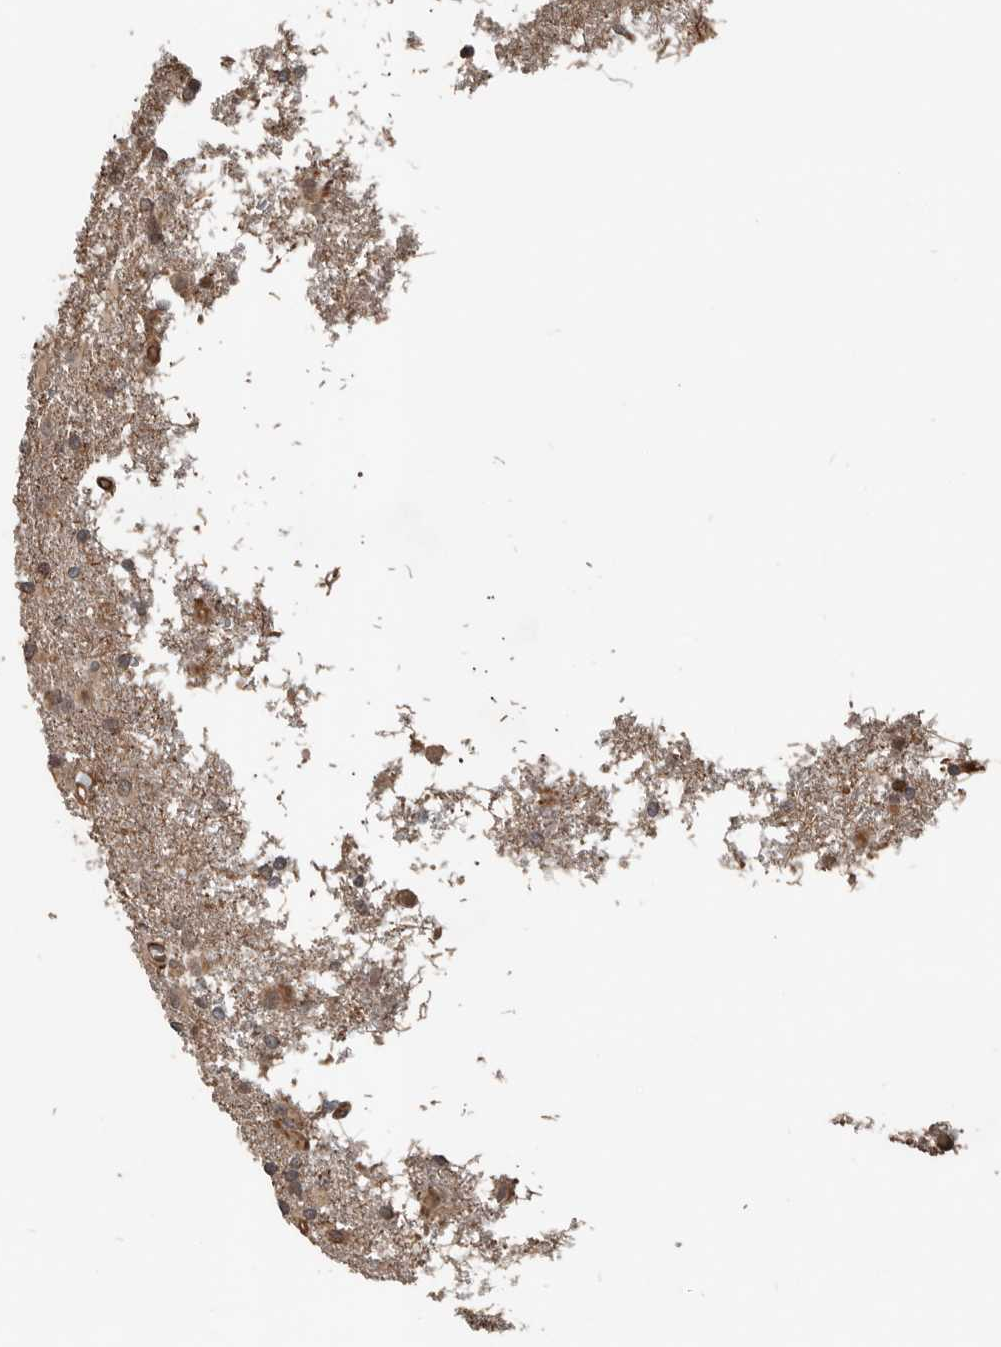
{"staining": {"intensity": "moderate", "quantity": "<25%", "location": "nuclear"}, "tissue": "glioma", "cell_type": "Tumor cells", "image_type": "cancer", "snomed": [{"axis": "morphology", "description": "Glioma, malignant, Low grade"}, {"axis": "topography", "description": "Brain"}], "caption": "Tumor cells demonstrate moderate nuclear positivity in about <25% of cells in malignant glioma (low-grade).", "gene": "YOD1", "patient": {"sex": "male", "age": 65}}